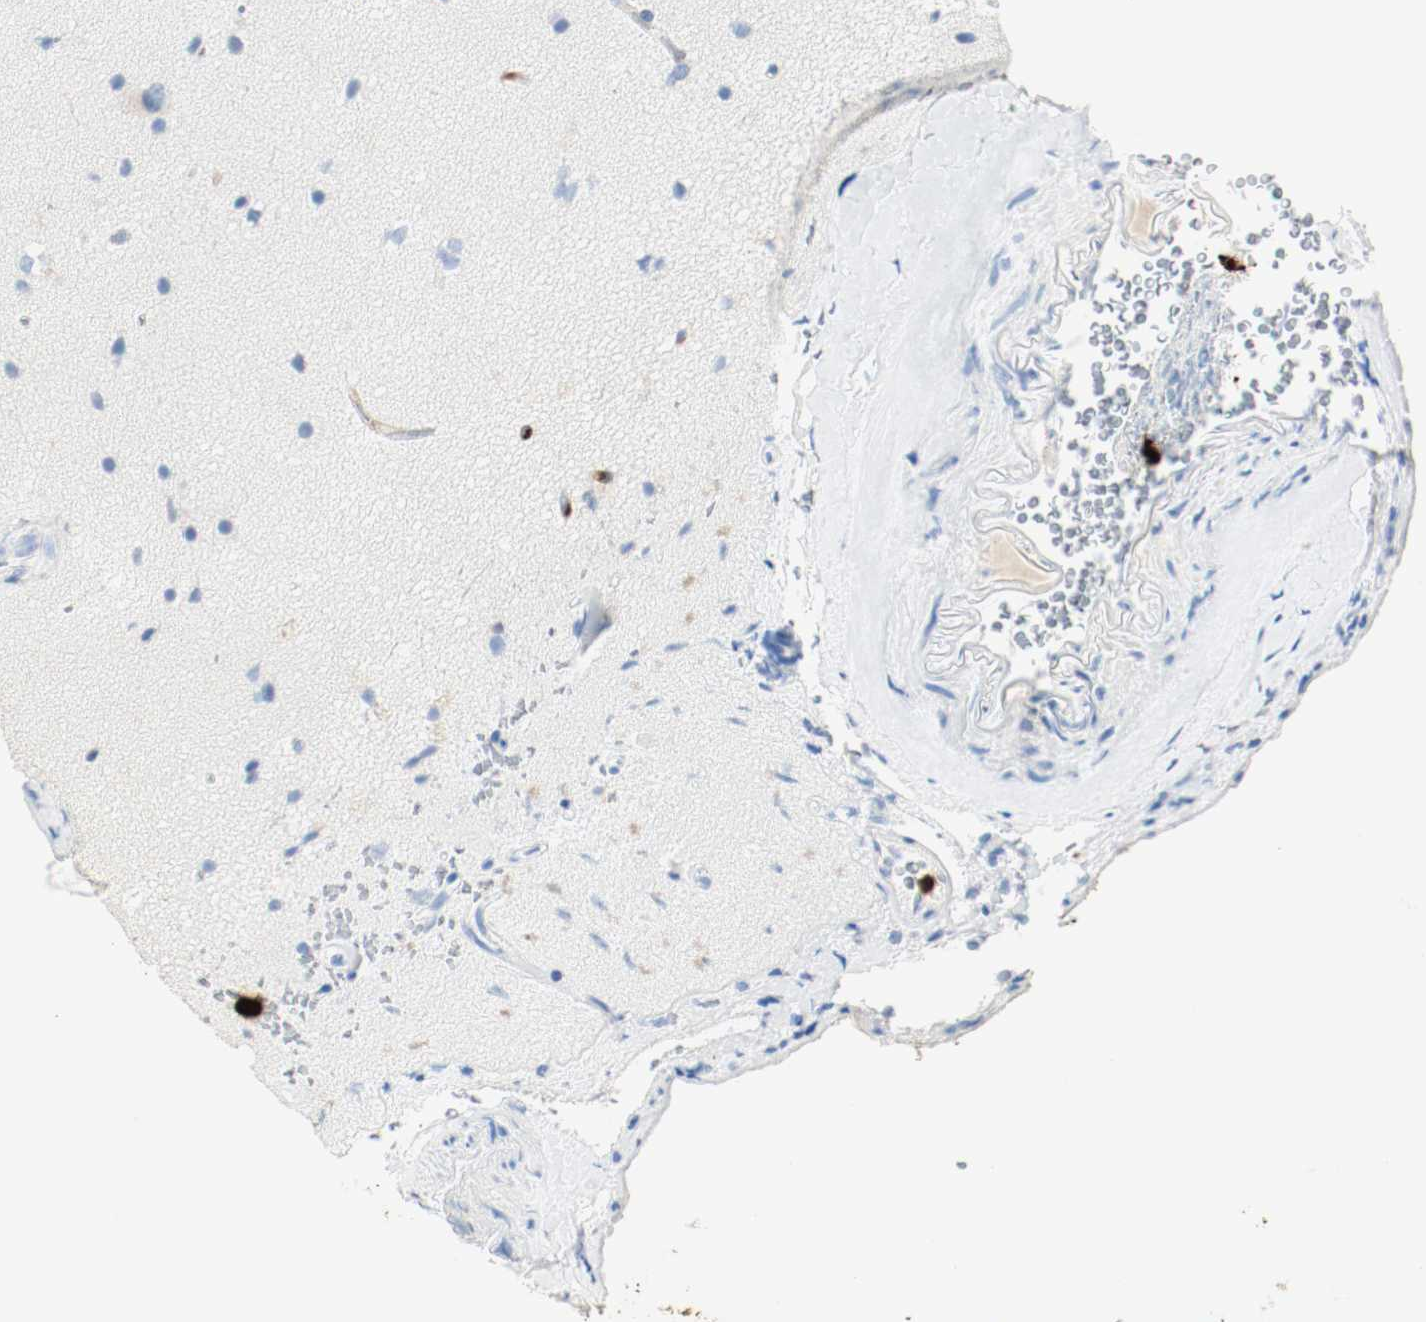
{"staining": {"intensity": "negative", "quantity": "none", "location": "none"}, "tissue": "glioma", "cell_type": "Tumor cells", "image_type": "cancer", "snomed": [{"axis": "morphology", "description": "Glioma, malignant, Low grade"}, {"axis": "topography", "description": "Cerebral cortex"}], "caption": "Immunohistochemical staining of malignant glioma (low-grade) displays no significant positivity in tumor cells. (Immunohistochemistry, brightfield microscopy, high magnification).", "gene": "S100A9", "patient": {"sex": "female", "age": 47}}